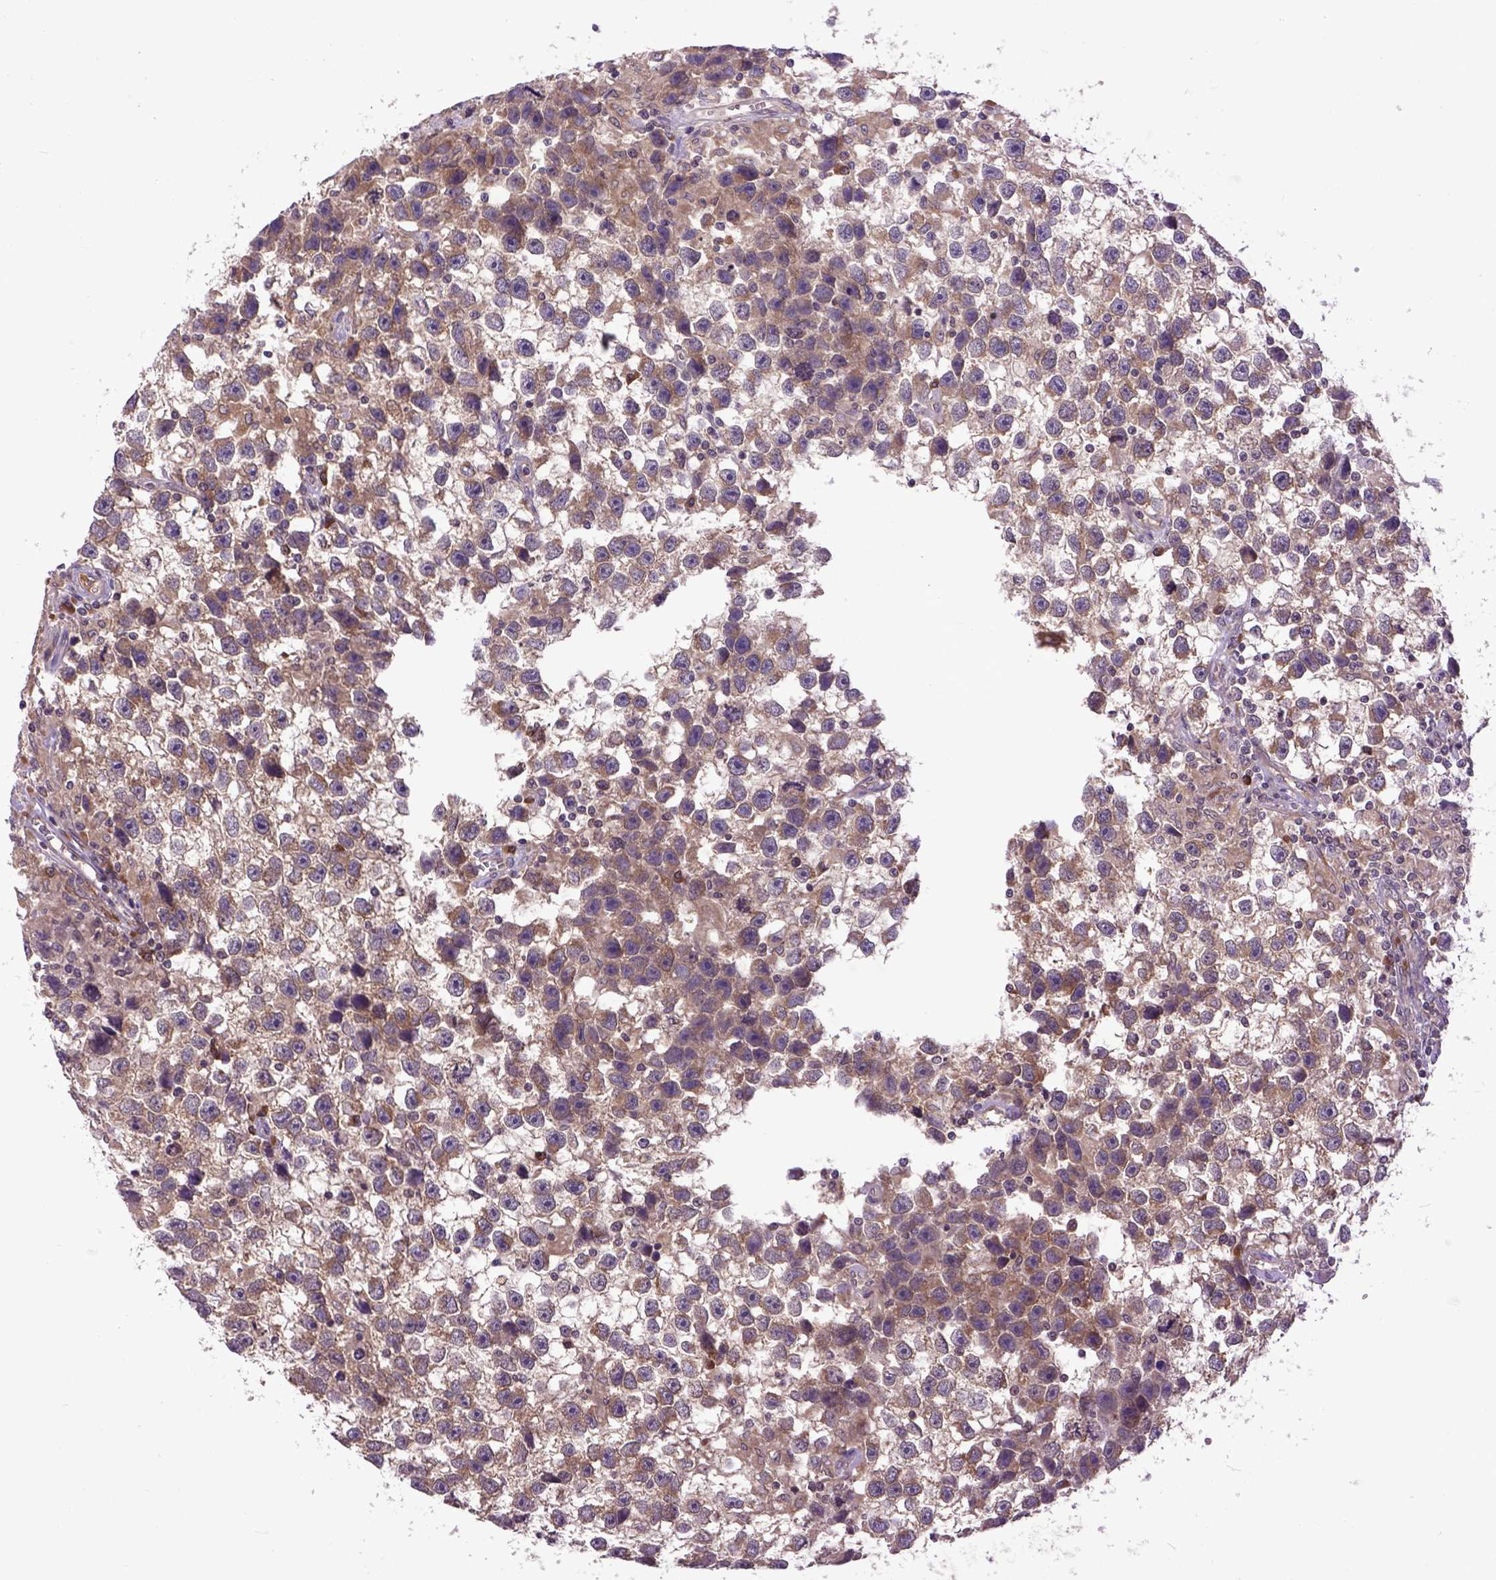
{"staining": {"intensity": "moderate", "quantity": ">75%", "location": "cytoplasmic/membranous"}, "tissue": "testis cancer", "cell_type": "Tumor cells", "image_type": "cancer", "snomed": [{"axis": "morphology", "description": "Seminoma, NOS"}, {"axis": "topography", "description": "Testis"}], "caption": "Testis cancer stained with a brown dye displays moderate cytoplasmic/membranous positive staining in approximately >75% of tumor cells.", "gene": "ARL1", "patient": {"sex": "male", "age": 43}}